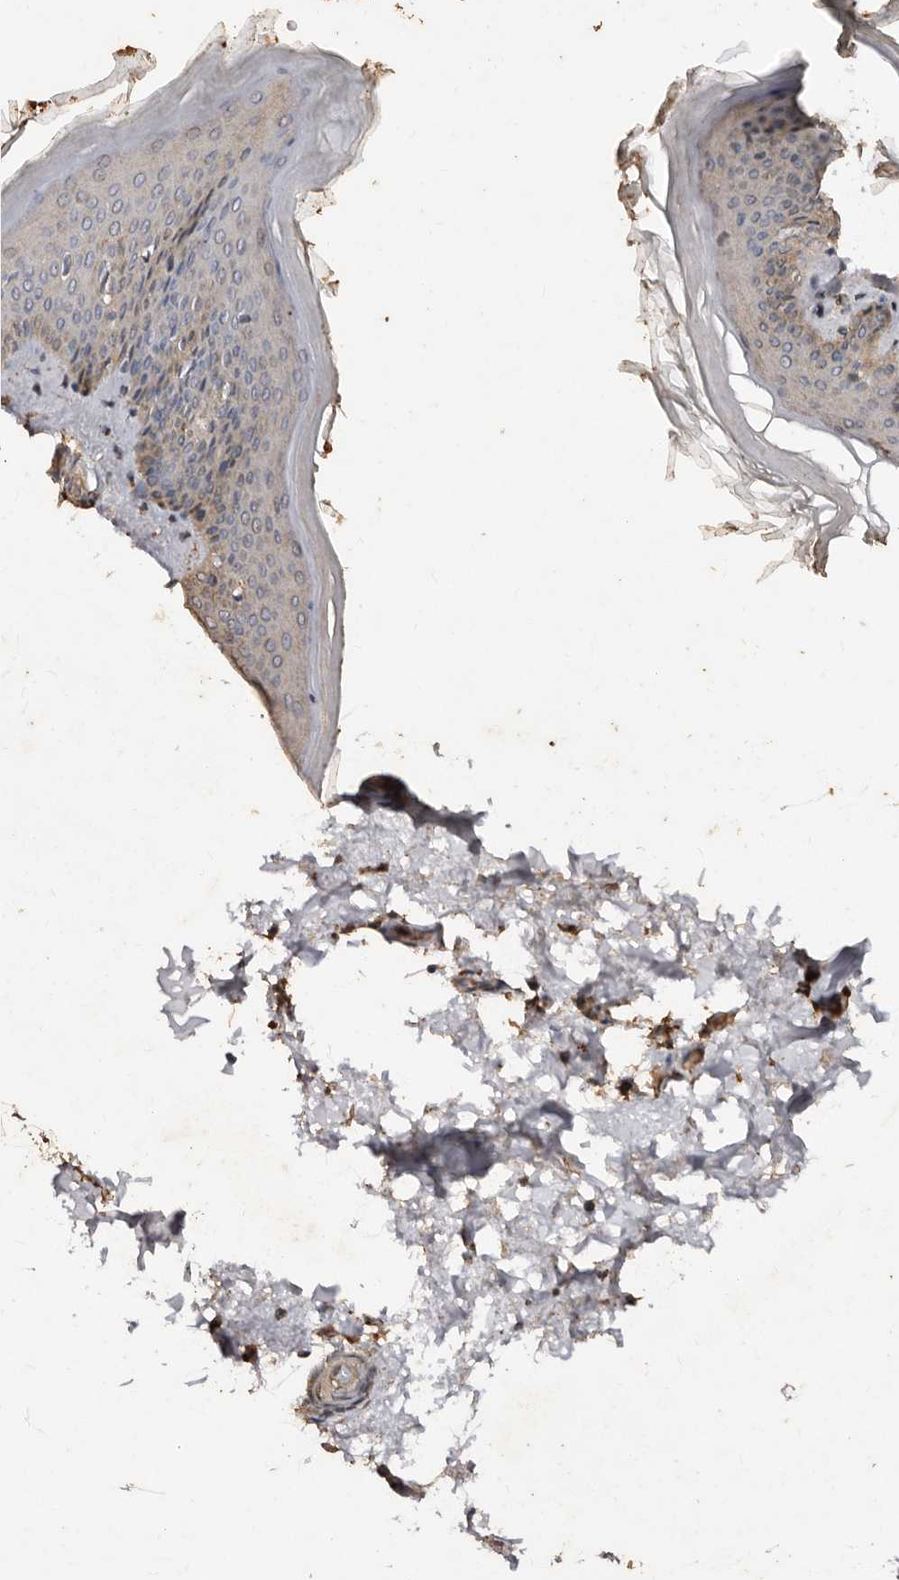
{"staining": {"intensity": "moderate", "quantity": ">75%", "location": "cytoplasmic/membranous"}, "tissue": "skin", "cell_type": "Fibroblasts", "image_type": "normal", "snomed": [{"axis": "morphology", "description": "Normal tissue, NOS"}, {"axis": "topography", "description": "Skin"}], "caption": "Fibroblasts reveal medium levels of moderate cytoplasmic/membranous staining in approximately >75% of cells in normal human skin.", "gene": "FARS2", "patient": {"sex": "female", "age": 27}}